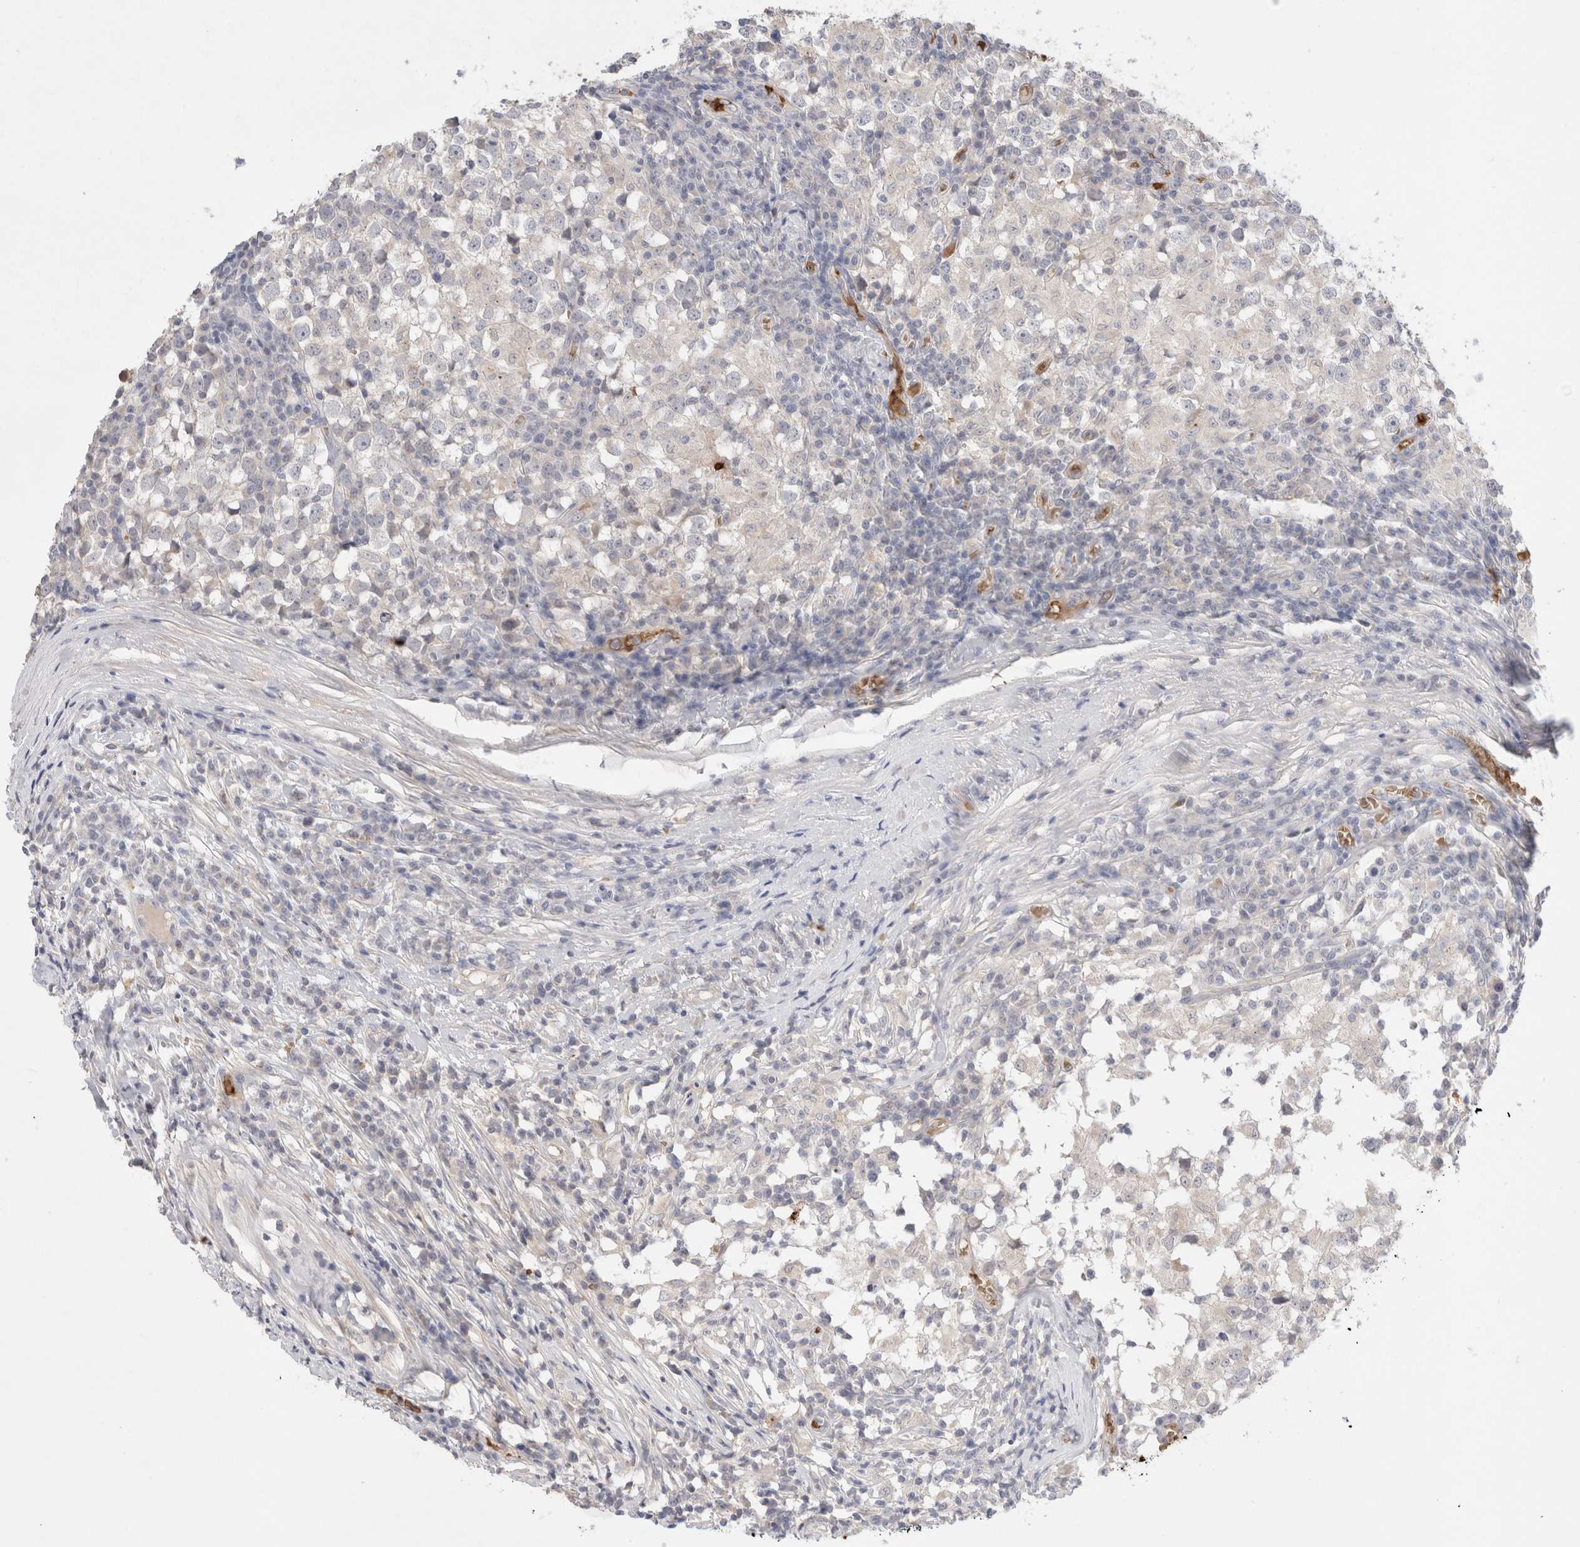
{"staining": {"intensity": "negative", "quantity": "none", "location": "none"}, "tissue": "testis cancer", "cell_type": "Tumor cells", "image_type": "cancer", "snomed": [{"axis": "morphology", "description": "Seminoma, NOS"}, {"axis": "topography", "description": "Testis"}], "caption": "An immunohistochemistry (IHC) histopathology image of testis cancer (seminoma) is shown. There is no staining in tumor cells of testis cancer (seminoma).", "gene": "MST1", "patient": {"sex": "male", "age": 65}}